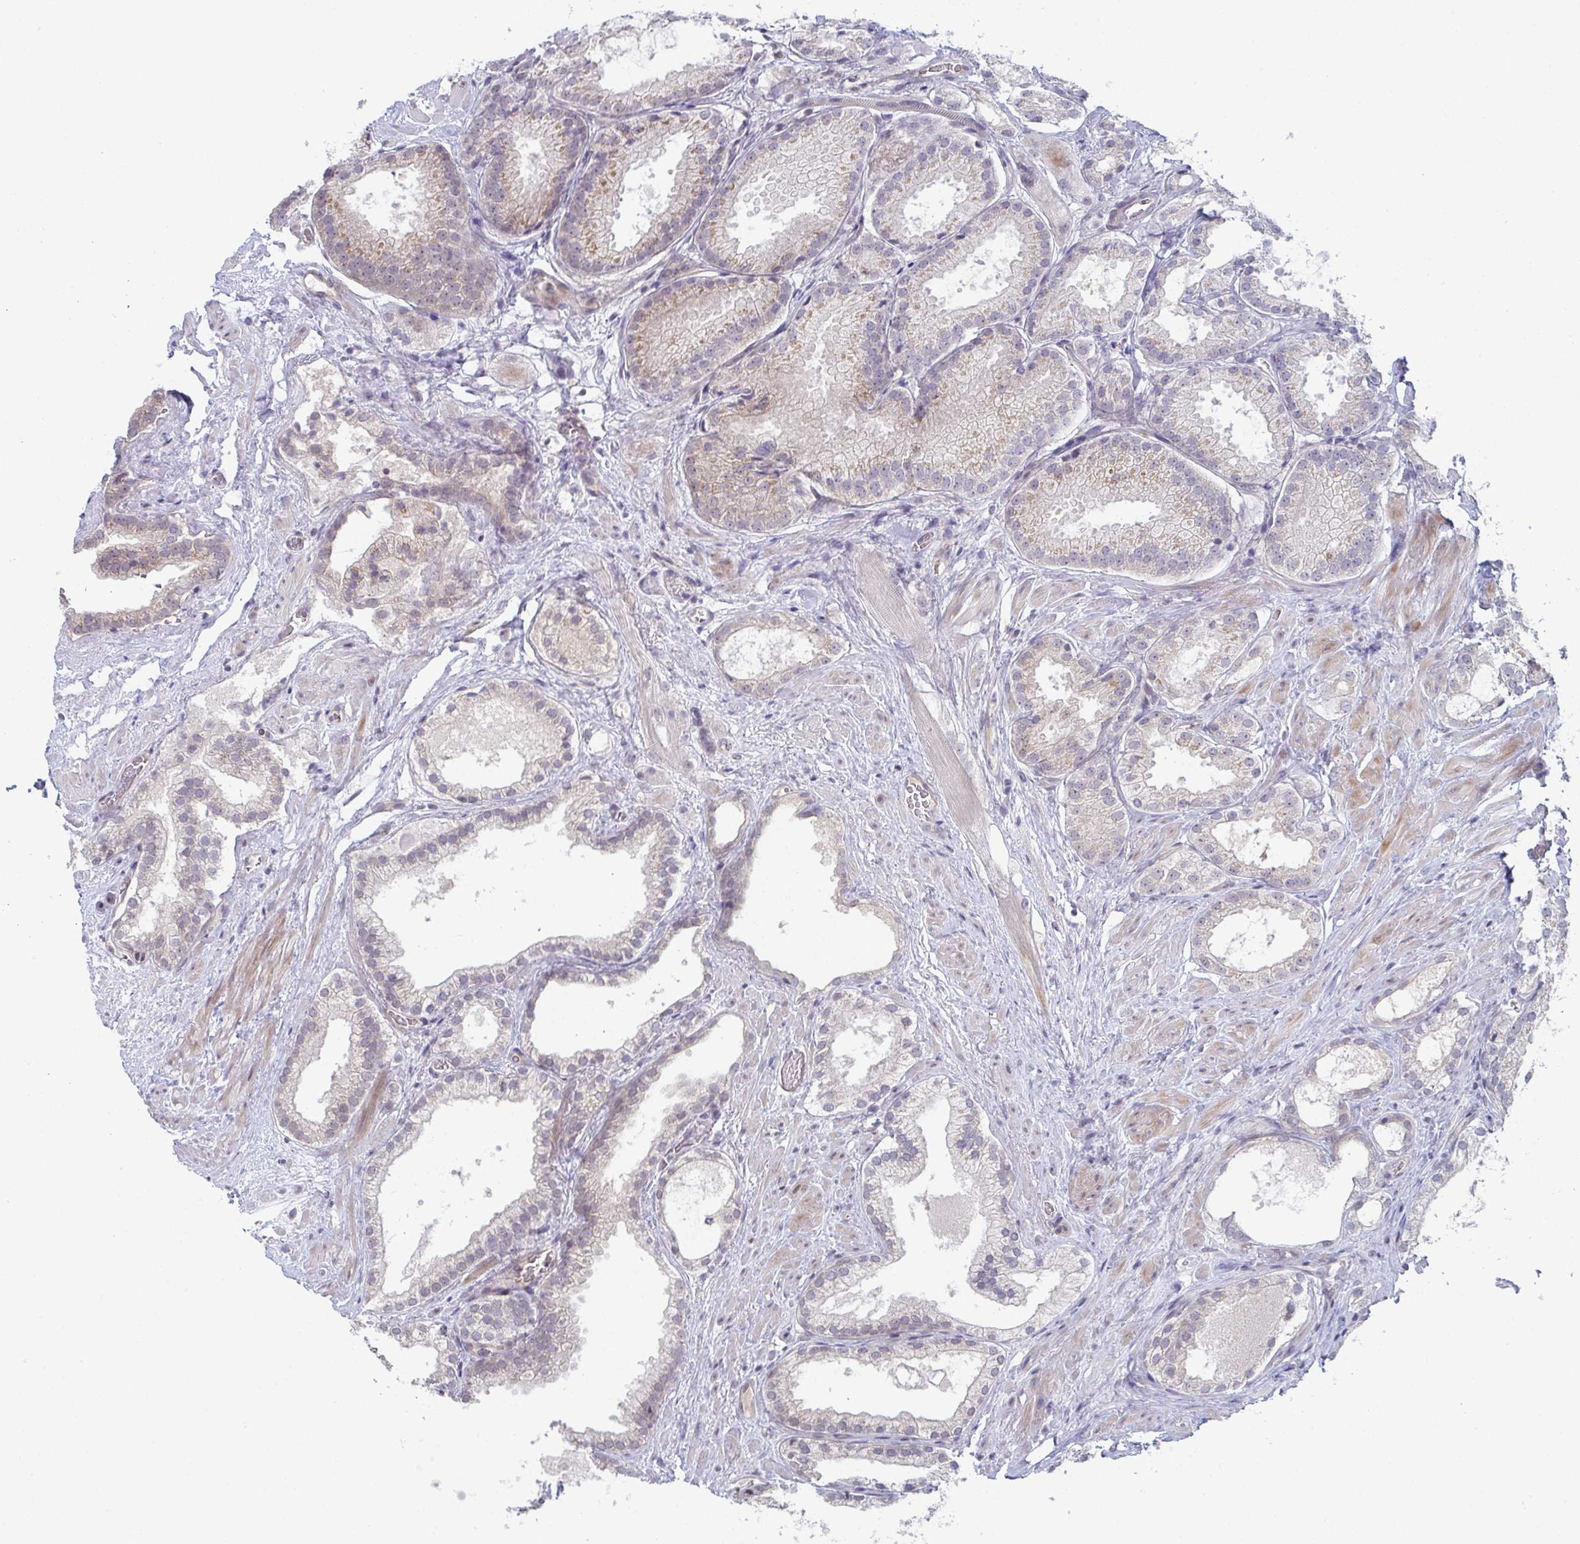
{"staining": {"intensity": "weak", "quantity": "<25%", "location": "cytoplasmic/membranous"}, "tissue": "prostate cancer", "cell_type": "Tumor cells", "image_type": "cancer", "snomed": [{"axis": "morphology", "description": "Adenocarcinoma, High grade"}, {"axis": "topography", "description": "Prostate"}], "caption": "High-grade adenocarcinoma (prostate) stained for a protein using immunohistochemistry demonstrates no expression tumor cells.", "gene": "ZNF214", "patient": {"sex": "male", "age": 68}}